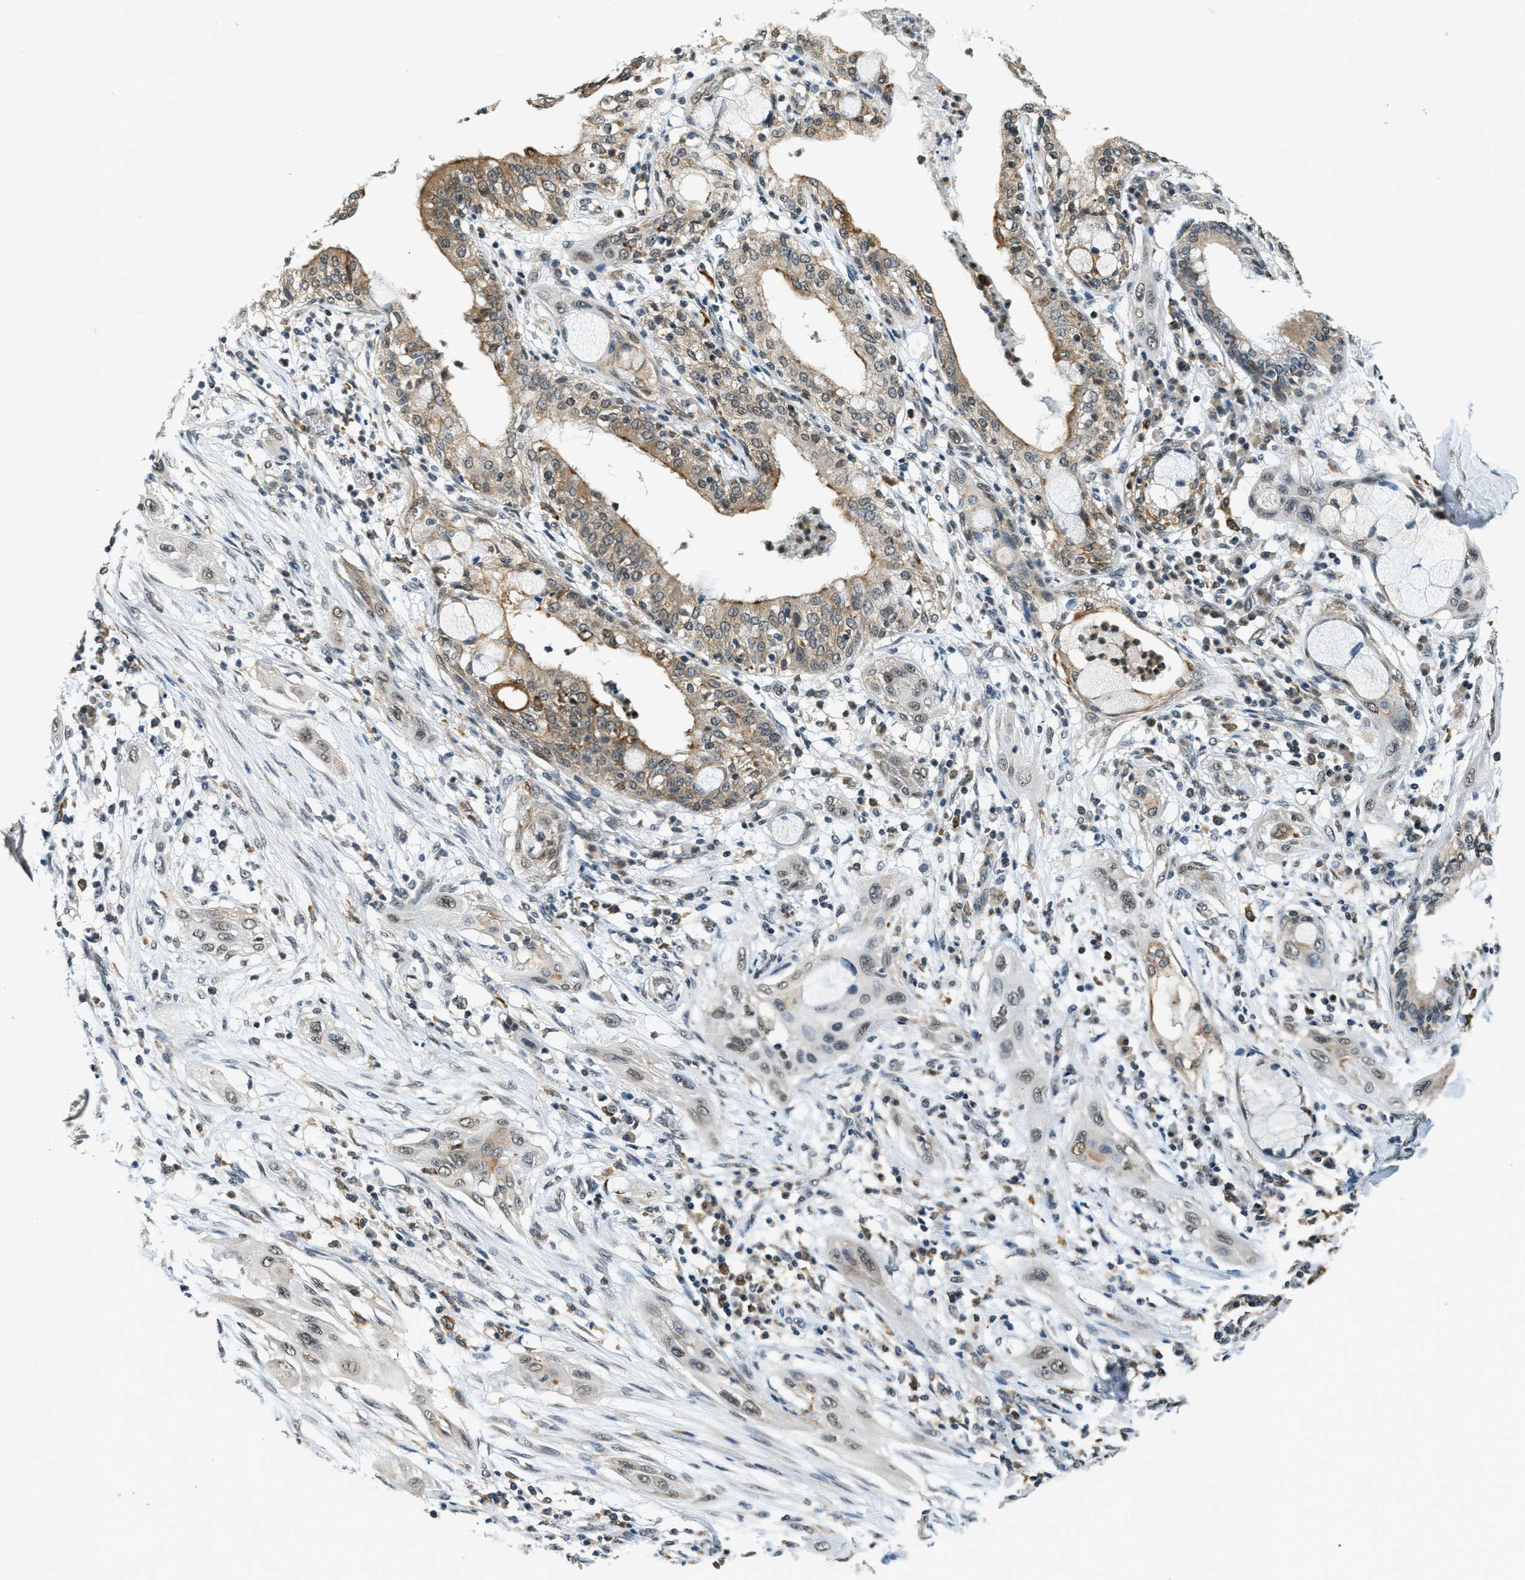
{"staining": {"intensity": "weak", "quantity": ">75%", "location": "nuclear"}, "tissue": "lung cancer", "cell_type": "Tumor cells", "image_type": "cancer", "snomed": [{"axis": "morphology", "description": "Squamous cell carcinoma, NOS"}, {"axis": "topography", "description": "Lung"}], "caption": "A high-resolution histopathology image shows IHC staining of squamous cell carcinoma (lung), which reveals weak nuclear staining in approximately >75% of tumor cells. Nuclei are stained in blue.", "gene": "RAB11FIP1", "patient": {"sex": "female", "age": 47}}